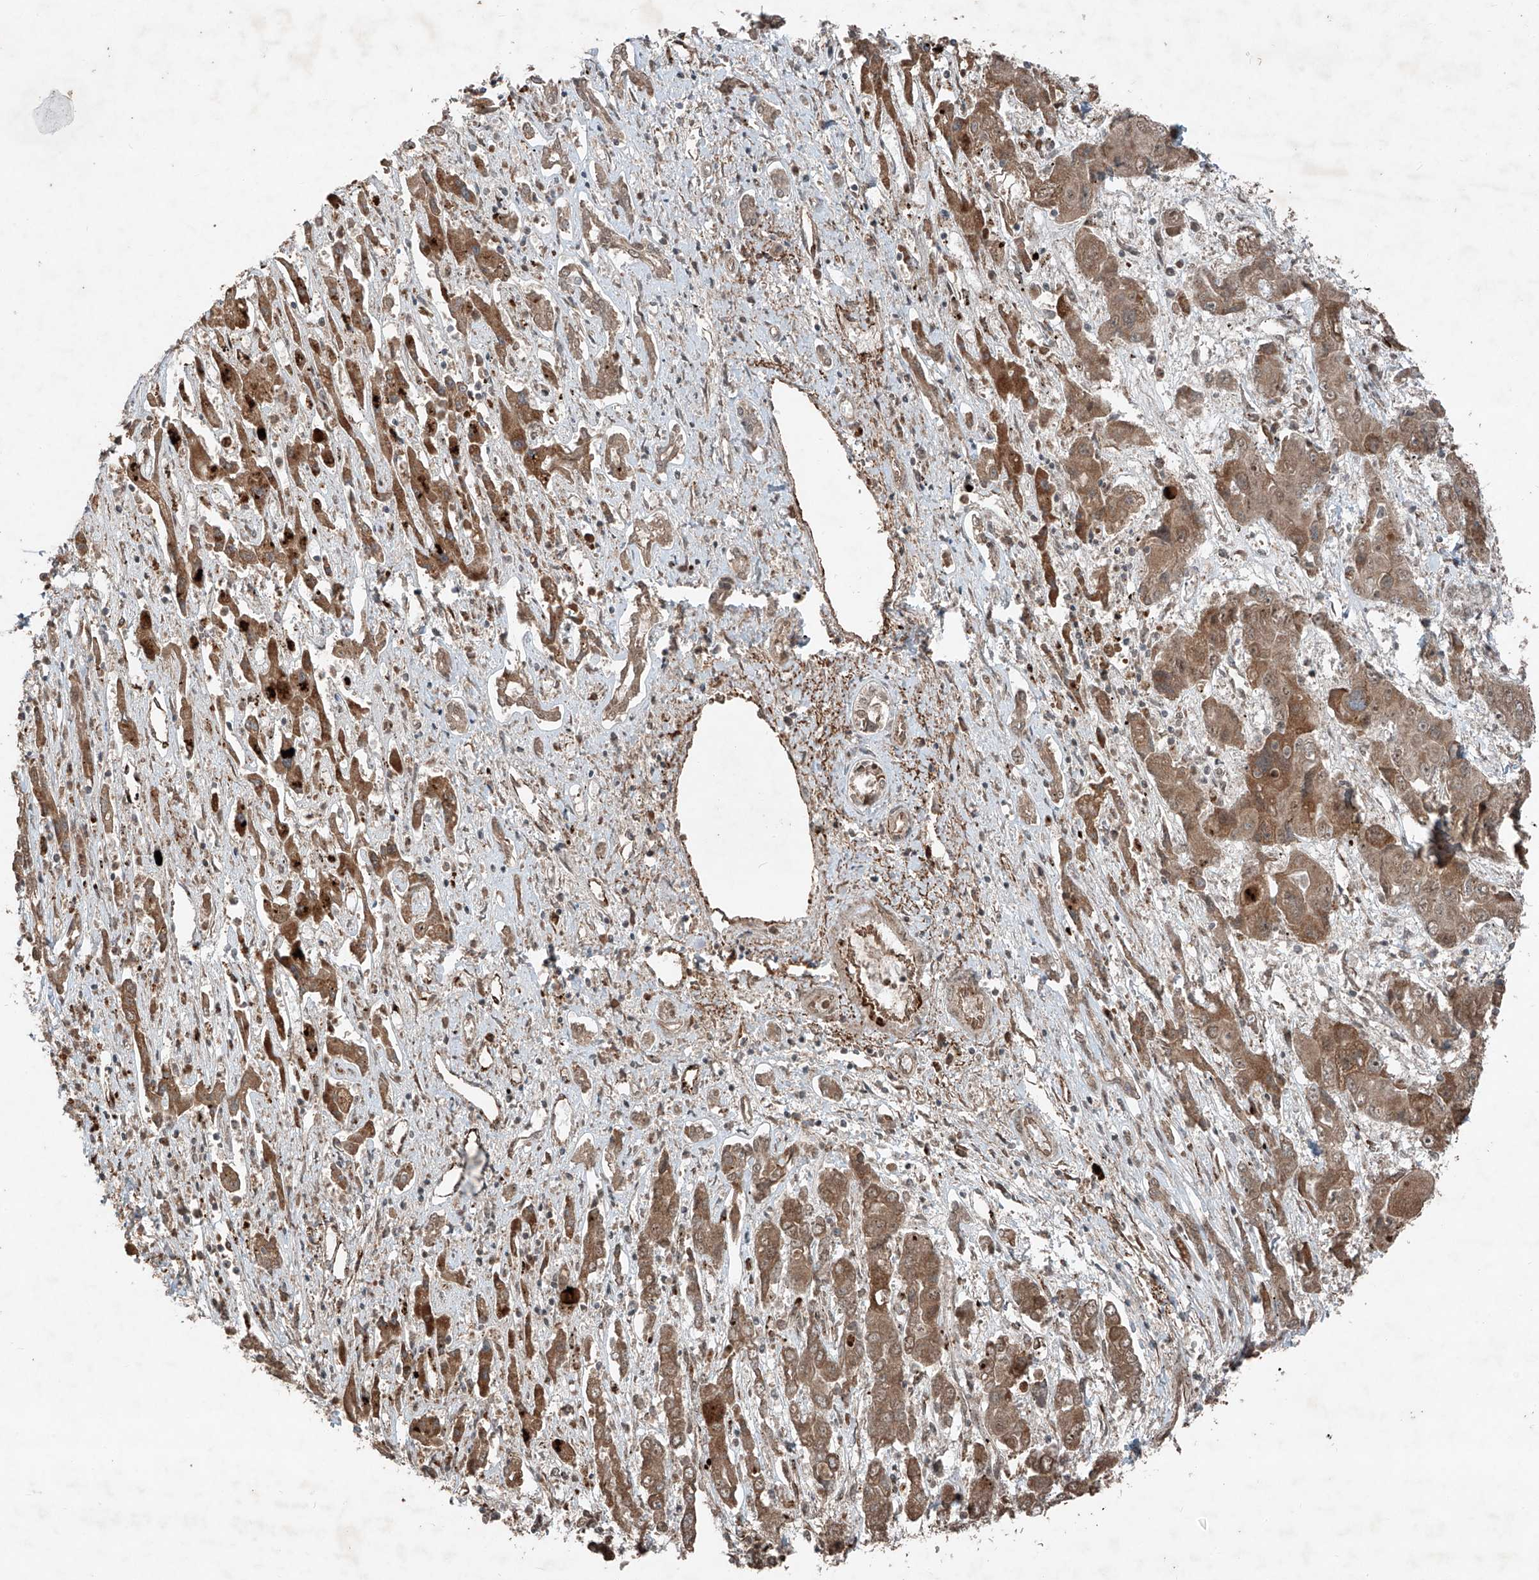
{"staining": {"intensity": "moderate", "quantity": ">75%", "location": "cytoplasmic/membranous"}, "tissue": "liver cancer", "cell_type": "Tumor cells", "image_type": "cancer", "snomed": [{"axis": "morphology", "description": "Cholangiocarcinoma"}, {"axis": "topography", "description": "Liver"}], "caption": "The photomicrograph reveals immunohistochemical staining of liver cancer (cholangiocarcinoma). There is moderate cytoplasmic/membranous expression is seen in approximately >75% of tumor cells.", "gene": "ZNF620", "patient": {"sex": "male", "age": 67}}